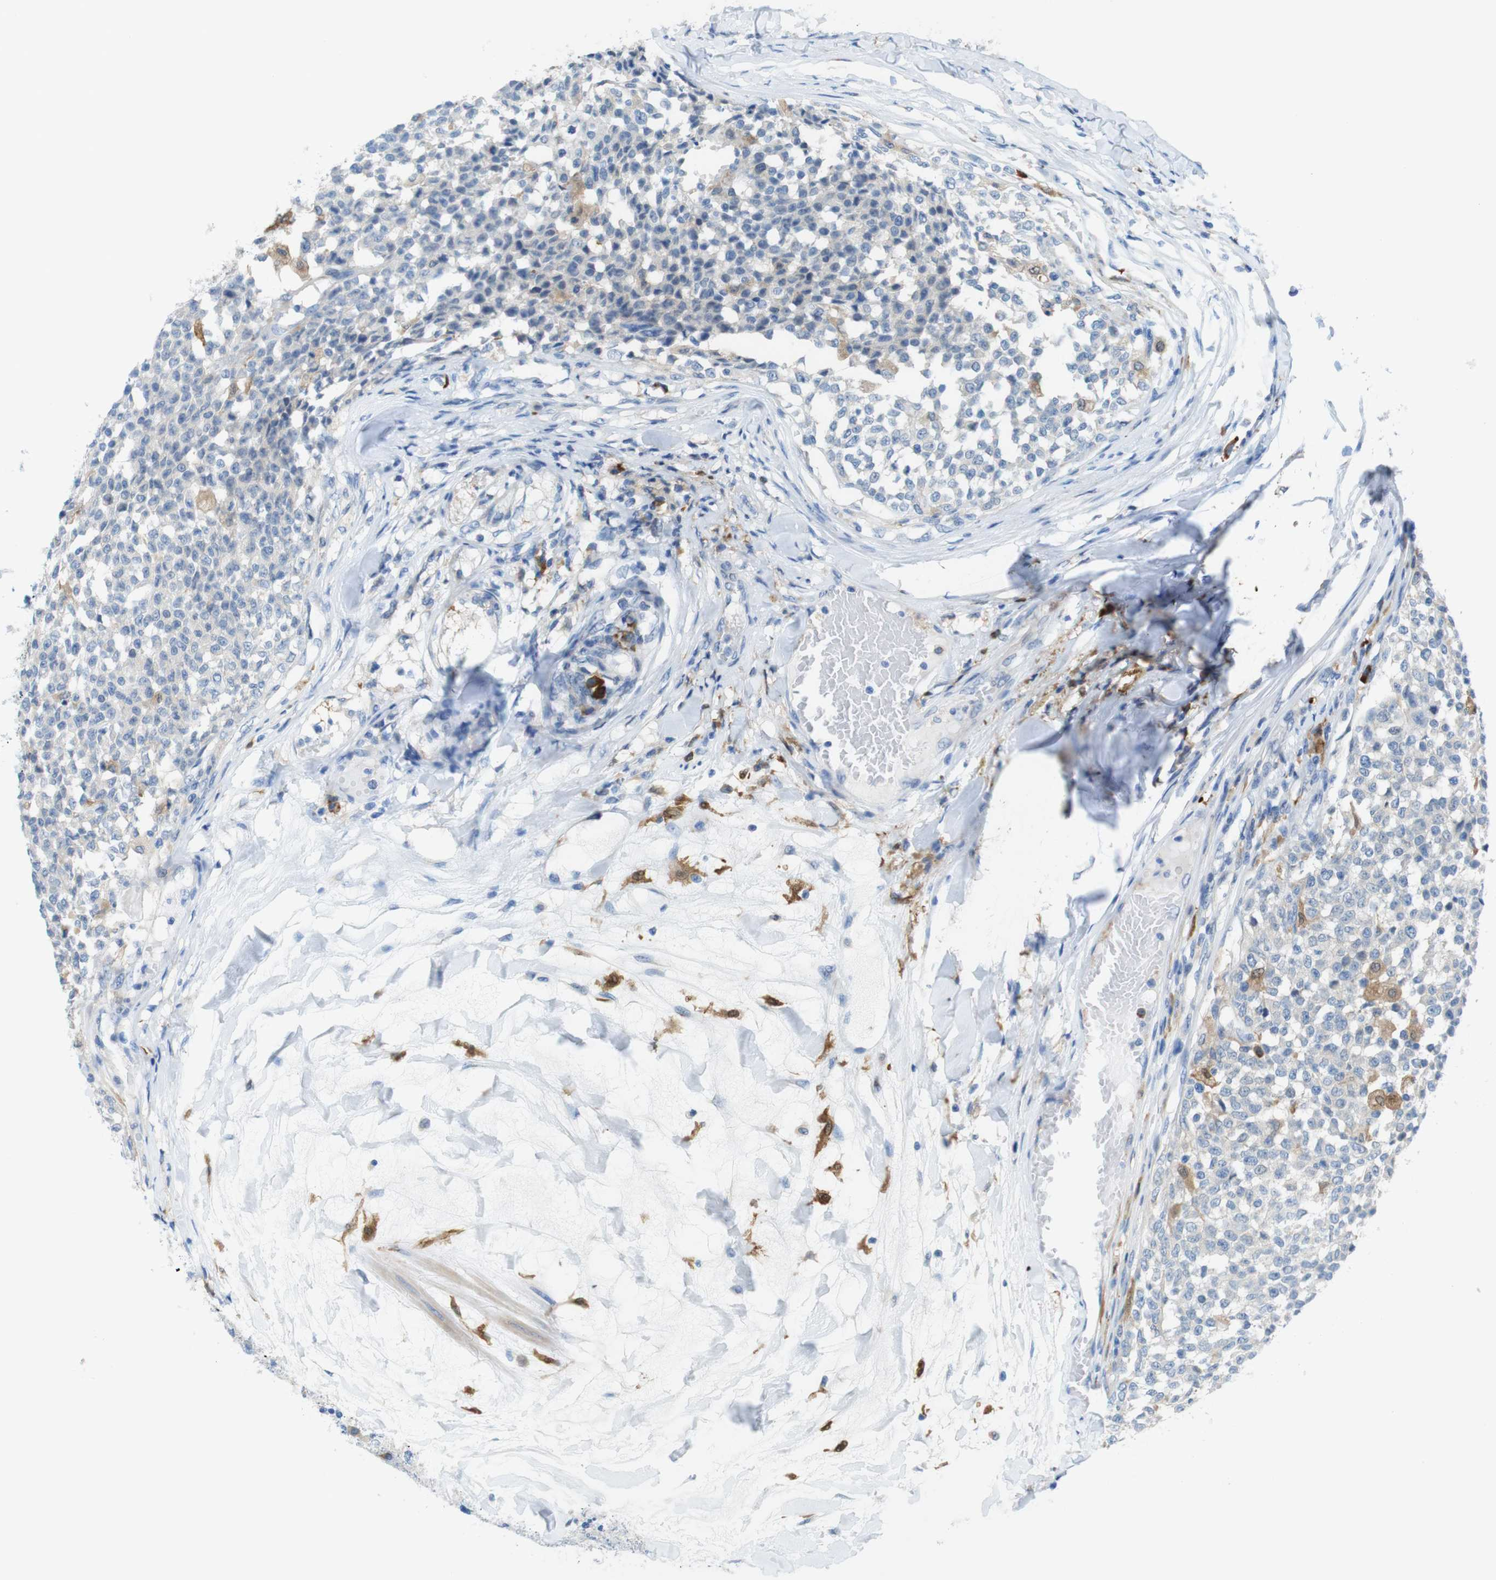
{"staining": {"intensity": "moderate", "quantity": "<25%", "location": "cytoplasmic/membranous"}, "tissue": "testis cancer", "cell_type": "Tumor cells", "image_type": "cancer", "snomed": [{"axis": "morphology", "description": "Seminoma, NOS"}, {"axis": "topography", "description": "Testis"}], "caption": "Testis seminoma tissue displays moderate cytoplasmic/membranous staining in about <25% of tumor cells", "gene": "CLMN", "patient": {"sex": "male", "age": 59}}